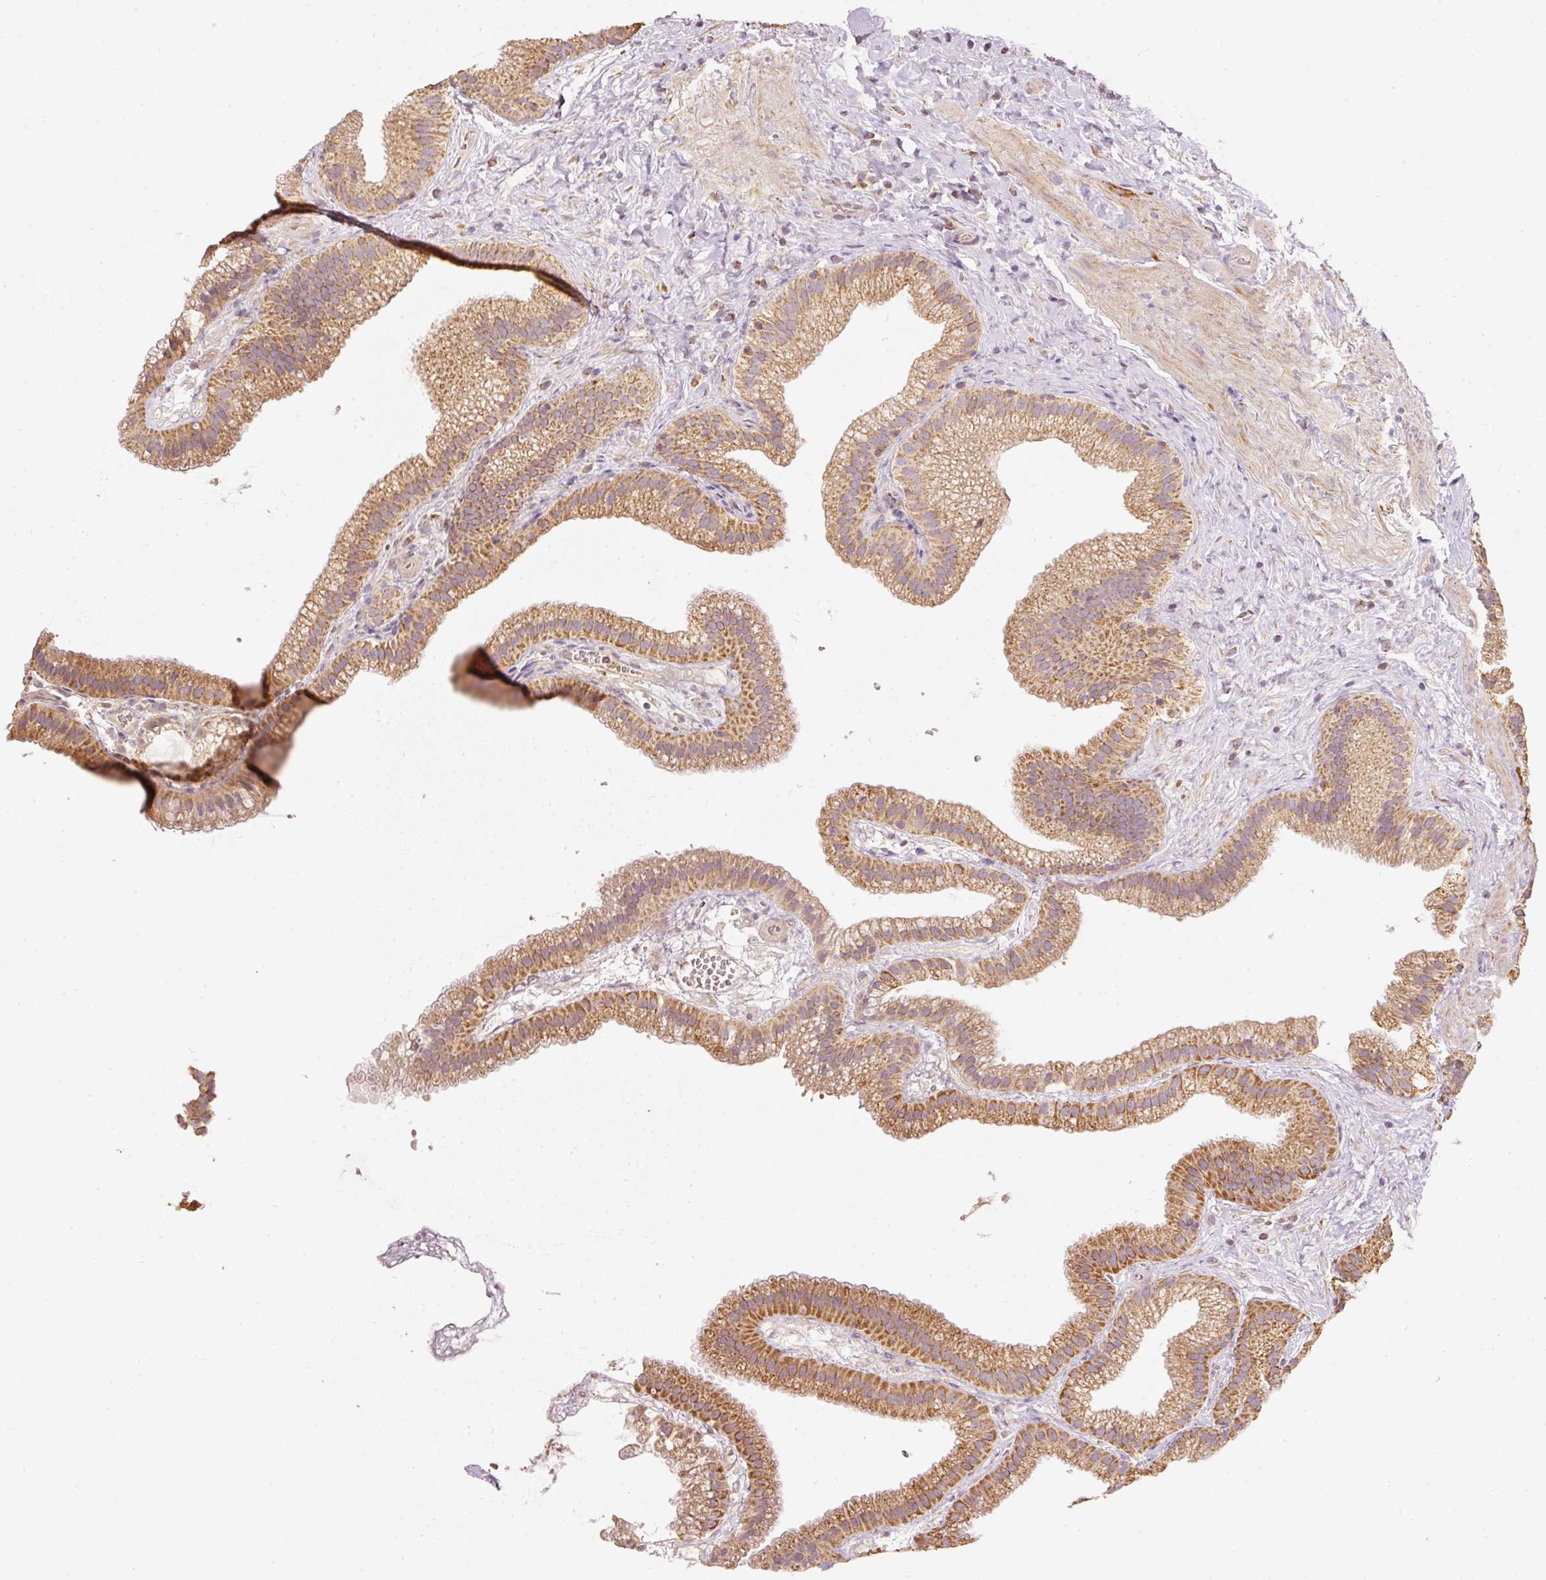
{"staining": {"intensity": "moderate", "quantity": ">75%", "location": "cytoplasmic/membranous"}, "tissue": "gallbladder", "cell_type": "Glandular cells", "image_type": "normal", "snomed": [{"axis": "morphology", "description": "Normal tissue, NOS"}, {"axis": "topography", "description": "Gallbladder"}], "caption": "IHC staining of normal gallbladder, which exhibits medium levels of moderate cytoplasmic/membranous expression in approximately >75% of glandular cells indicating moderate cytoplasmic/membranous protein positivity. The staining was performed using DAB (brown) for protein detection and nuclei were counterstained in hematoxylin (blue).", "gene": "PSENEN", "patient": {"sex": "female", "age": 63}}